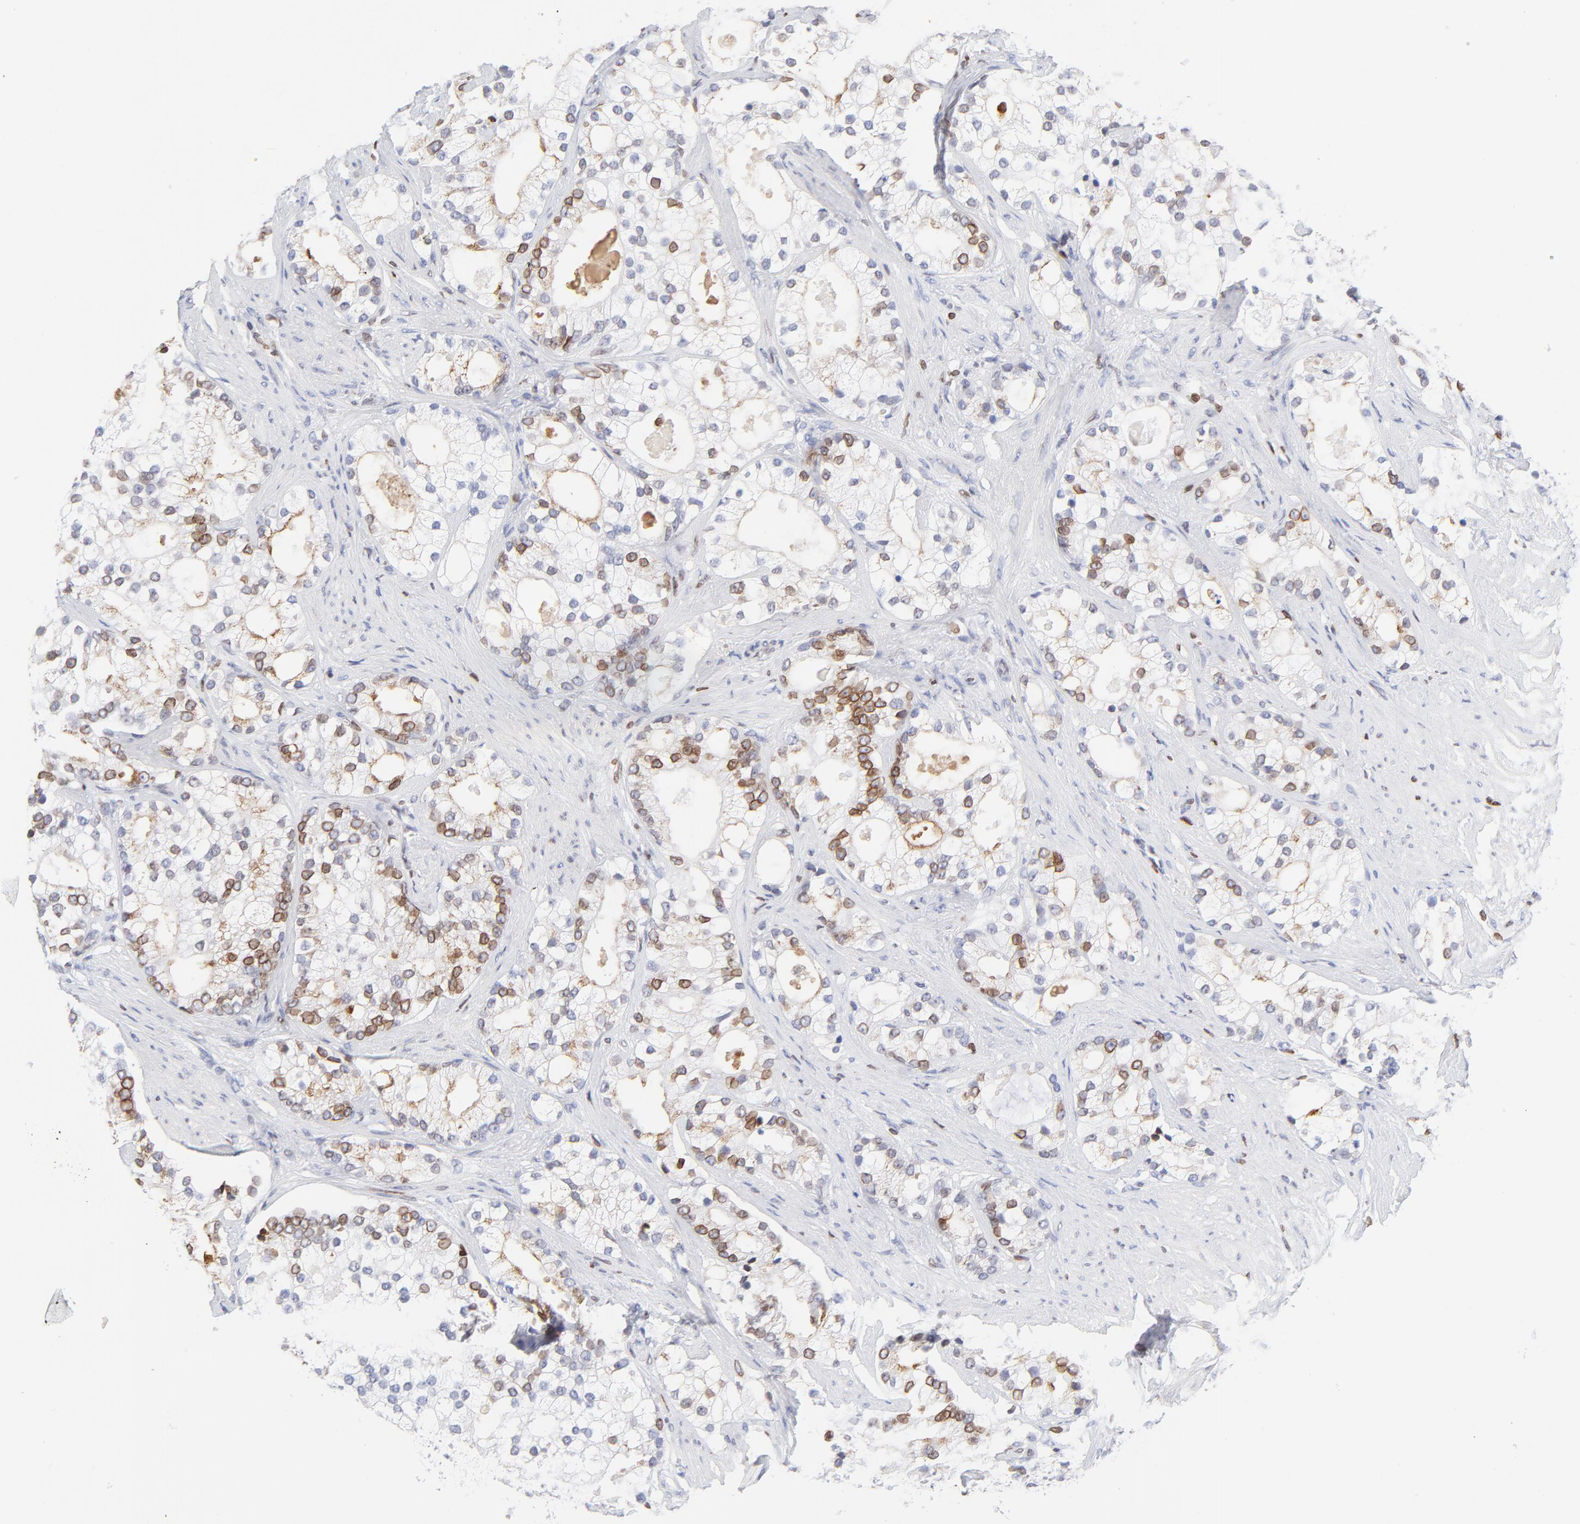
{"staining": {"intensity": "moderate", "quantity": ">75%", "location": "cytoplasmic/membranous,nuclear"}, "tissue": "prostate cancer", "cell_type": "Tumor cells", "image_type": "cancer", "snomed": [{"axis": "morphology", "description": "Adenocarcinoma, Low grade"}, {"axis": "topography", "description": "Prostate"}], "caption": "The micrograph demonstrates immunohistochemical staining of prostate adenocarcinoma (low-grade). There is moderate cytoplasmic/membranous and nuclear staining is seen in about >75% of tumor cells. Nuclei are stained in blue.", "gene": "THAP7", "patient": {"sex": "male", "age": 58}}